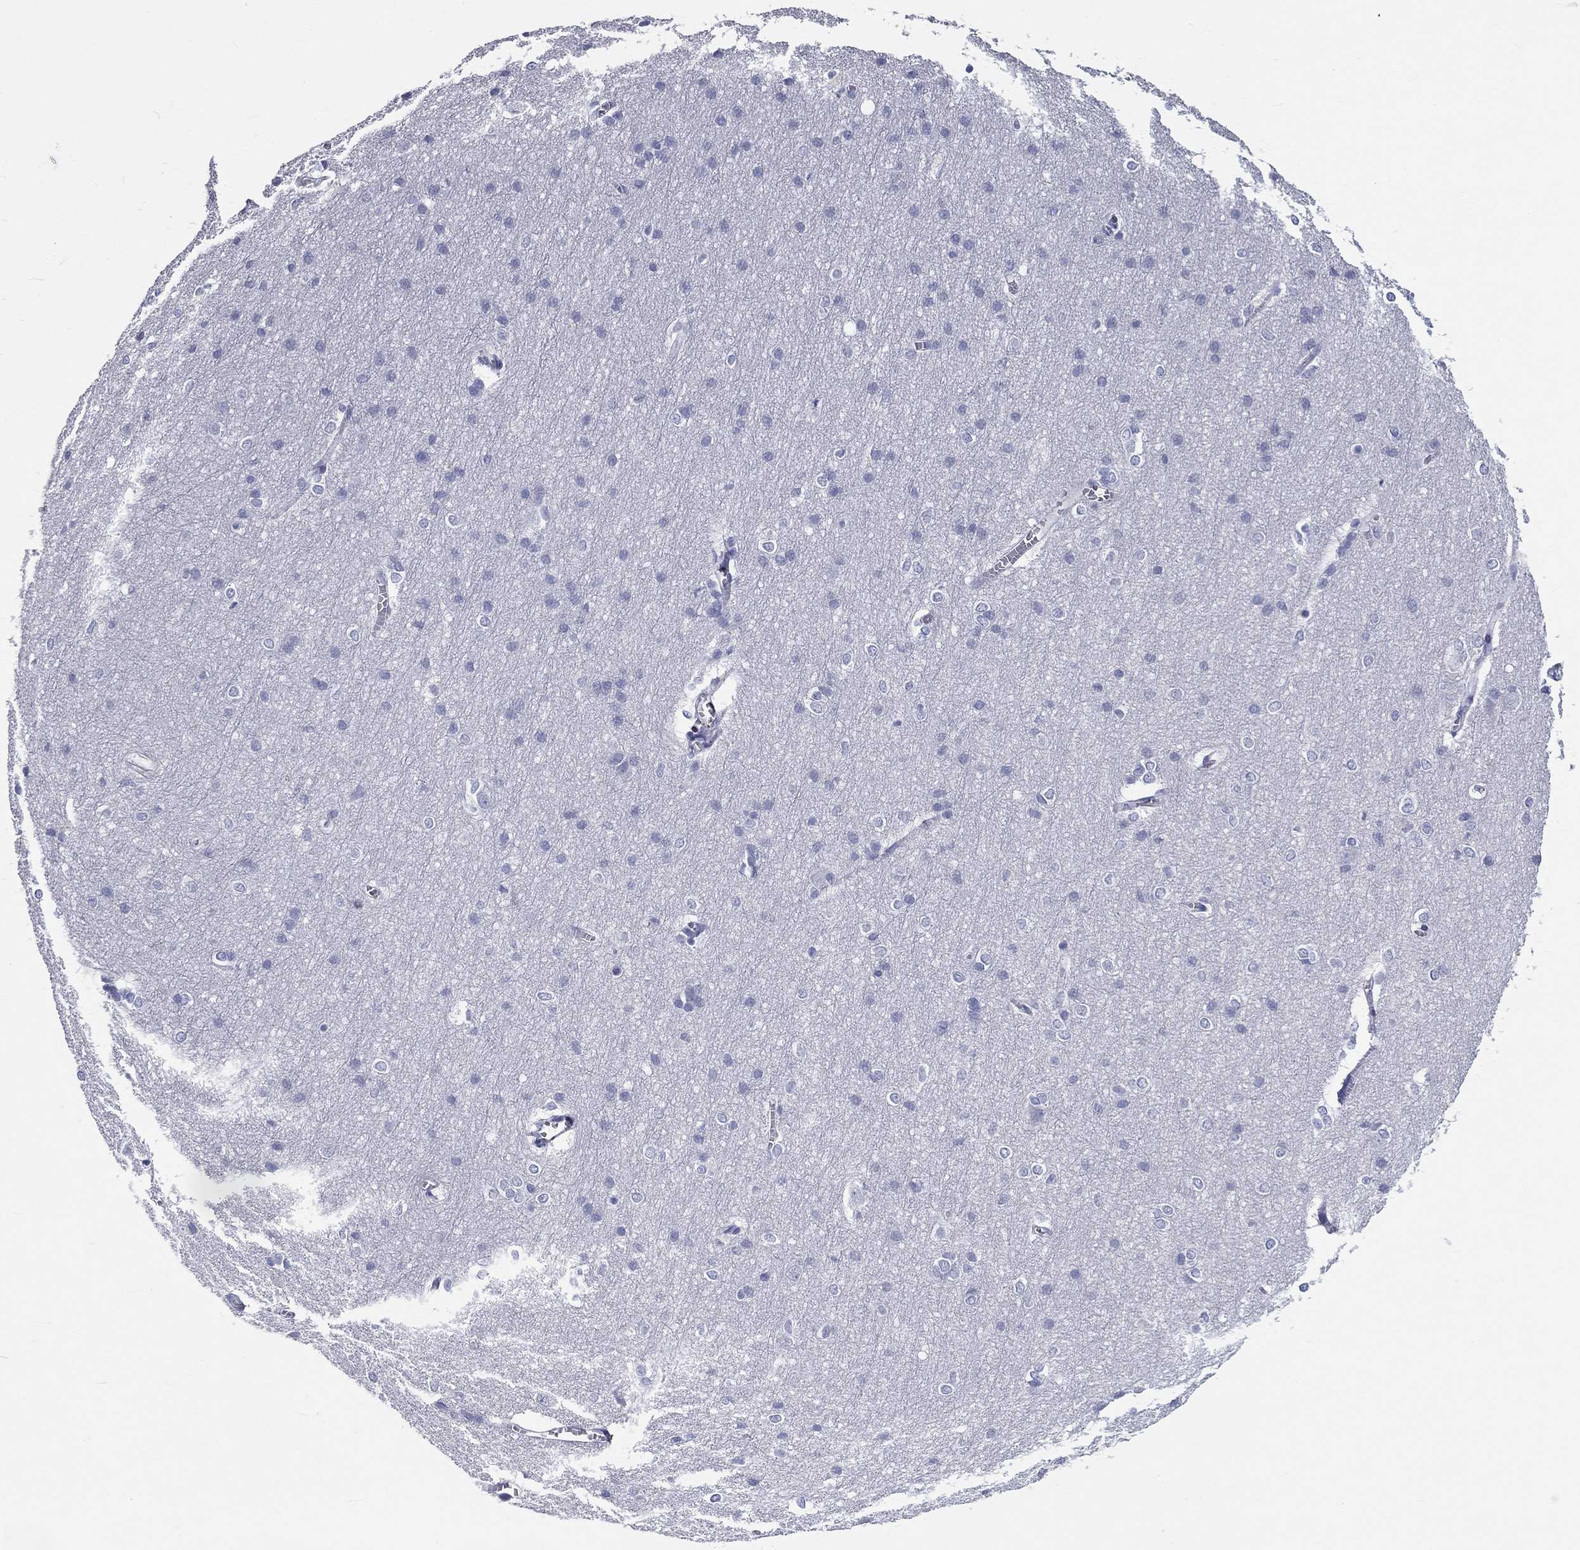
{"staining": {"intensity": "negative", "quantity": "none", "location": "none"}, "tissue": "cerebral cortex", "cell_type": "Endothelial cells", "image_type": "normal", "snomed": [{"axis": "morphology", "description": "Normal tissue, NOS"}, {"axis": "topography", "description": "Cerebral cortex"}], "caption": "The histopathology image displays no significant expression in endothelial cells of cerebral cortex.", "gene": "DNALI1", "patient": {"sex": "male", "age": 37}}